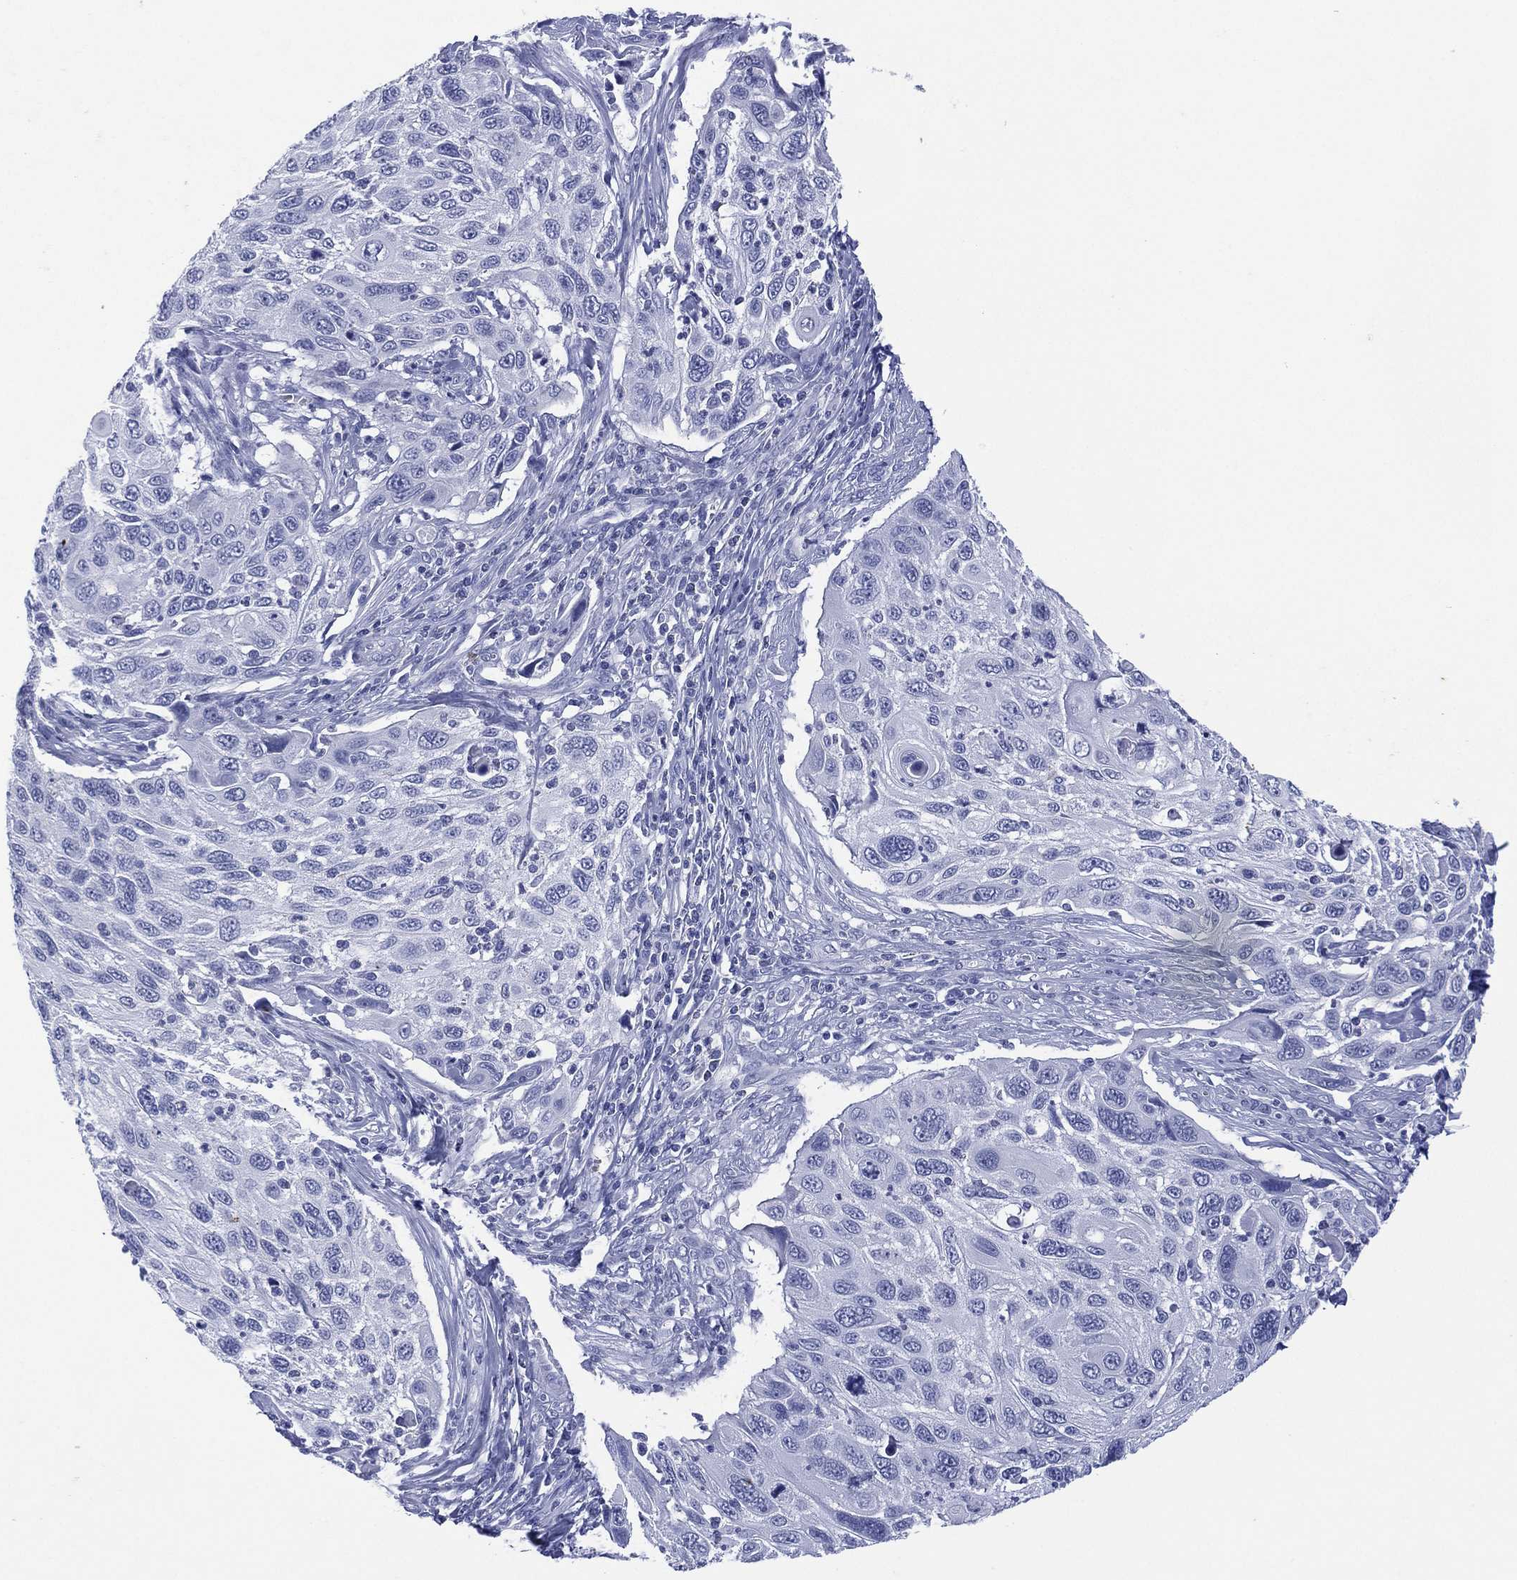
{"staining": {"intensity": "negative", "quantity": "none", "location": "none"}, "tissue": "cervical cancer", "cell_type": "Tumor cells", "image_type": "cancer", "snomed": [{"axis": "morphology", "description": "Squamous cell carcinoma, NOS"}, {"axis": "topography", "description": "Cervix"}], "caption": "This is a histopathology image of immunohistochemistry (IHC) staining of cervical cancer (squamous cell carcinoma), which shows no expression in tumor cells. Brightfield microscopy of IHC stained with DAB (brown) and hematoxylin (blue), captured at high magnification.", "gene": "DSG1", "patient": {"sex": "female", "age": 70}}